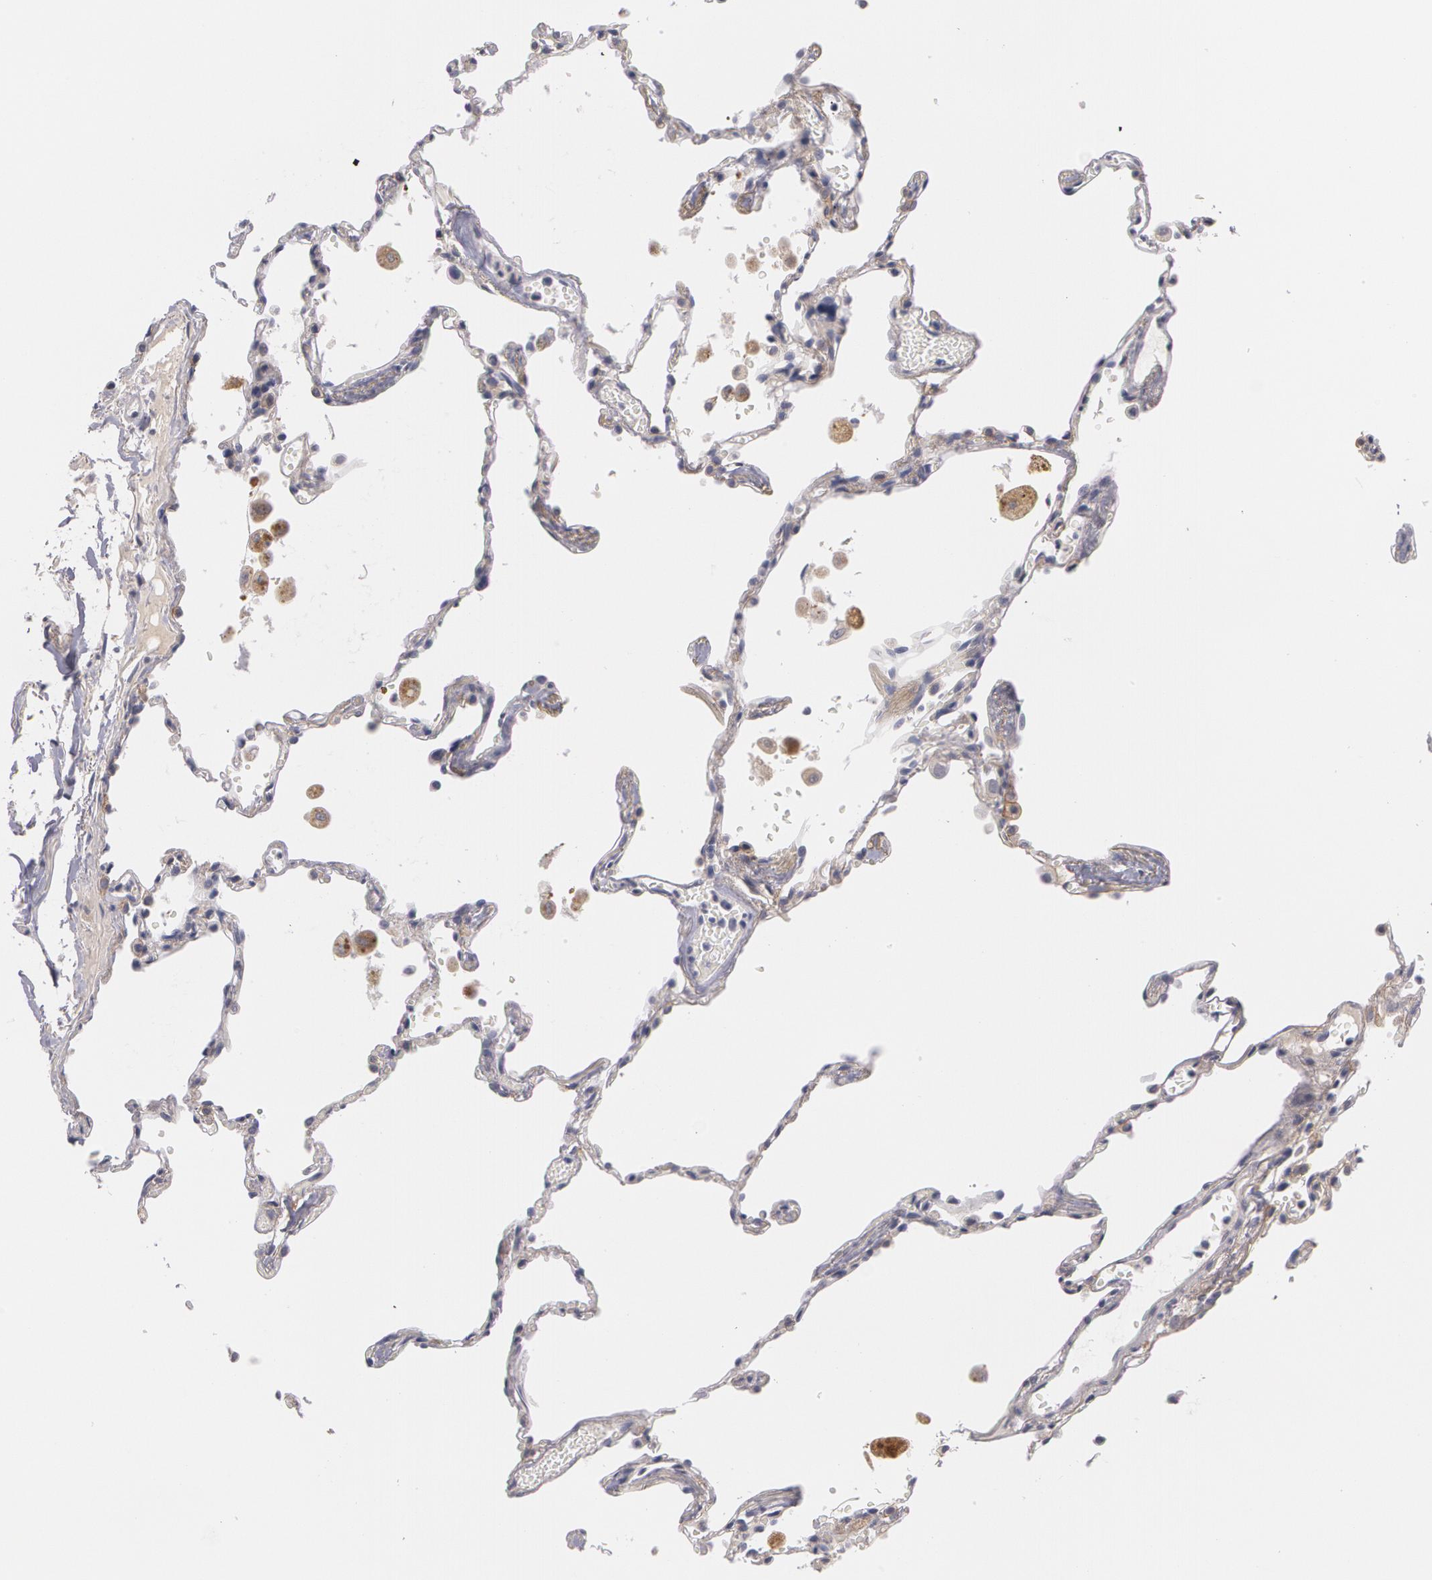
{"staining": {"intensity": "weak", "quantity": "<25%", "location": "cytoplasmic/membranous"}, "tissue": "lung", "cell_type": "Alveolar cells", "image_type": "normal", "snomed": [{"axis": "morphology", "description": "Normal tissue, NOS"}, {"axis": "topography", "description": "Lung"}], "caption": "Alveolar cells are negative for protein expression in benign human lung. (DAB immunohistochemistry visualized using brightfield microscopy, high magnification).", "gene": "CASK", "patient": {"sex": "male", "age": 71}}